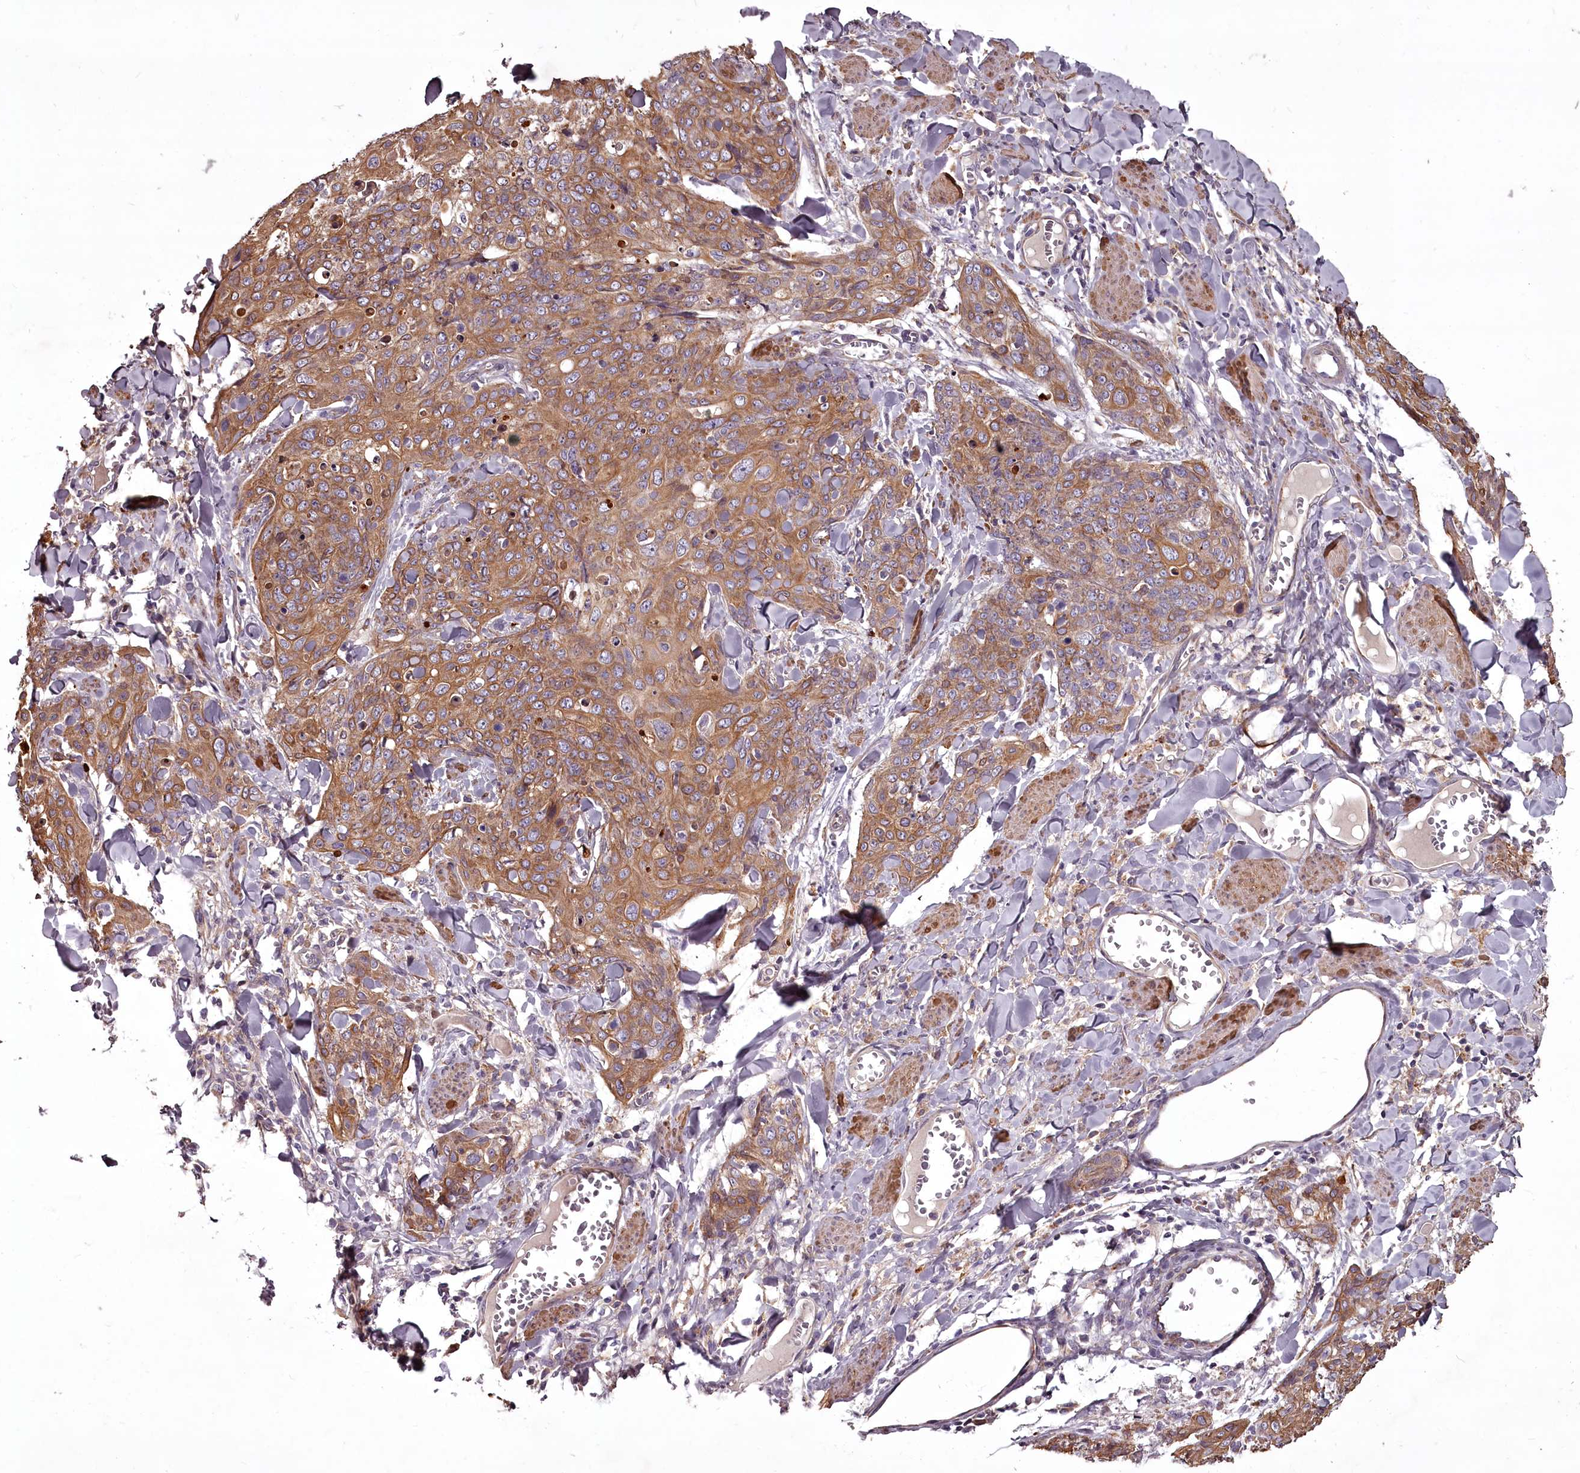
{"staining": {"intensity": "moderate", "quantity": ">75%", "location": "cytoplasmic/membranous"}, "tissue": "skin cancer", "cell_type": "Tumor cells", "image_type": "cancer", "snomed": [{"axis": "morphology", "description": "Squamous cell carcinoma, NOS"}, {"axis": "topography", "description": "Skin"}, {"axis": "topography", "description": "Vulva"}], "caption": "Tumor cells reveal medium levels of moderate cytoplasmic/membranous expression in approximately >75% of cells in human squamous cell carcinoma (skin).", "gene": "STX6", "patient": {"sex": "female", "age": 85}}